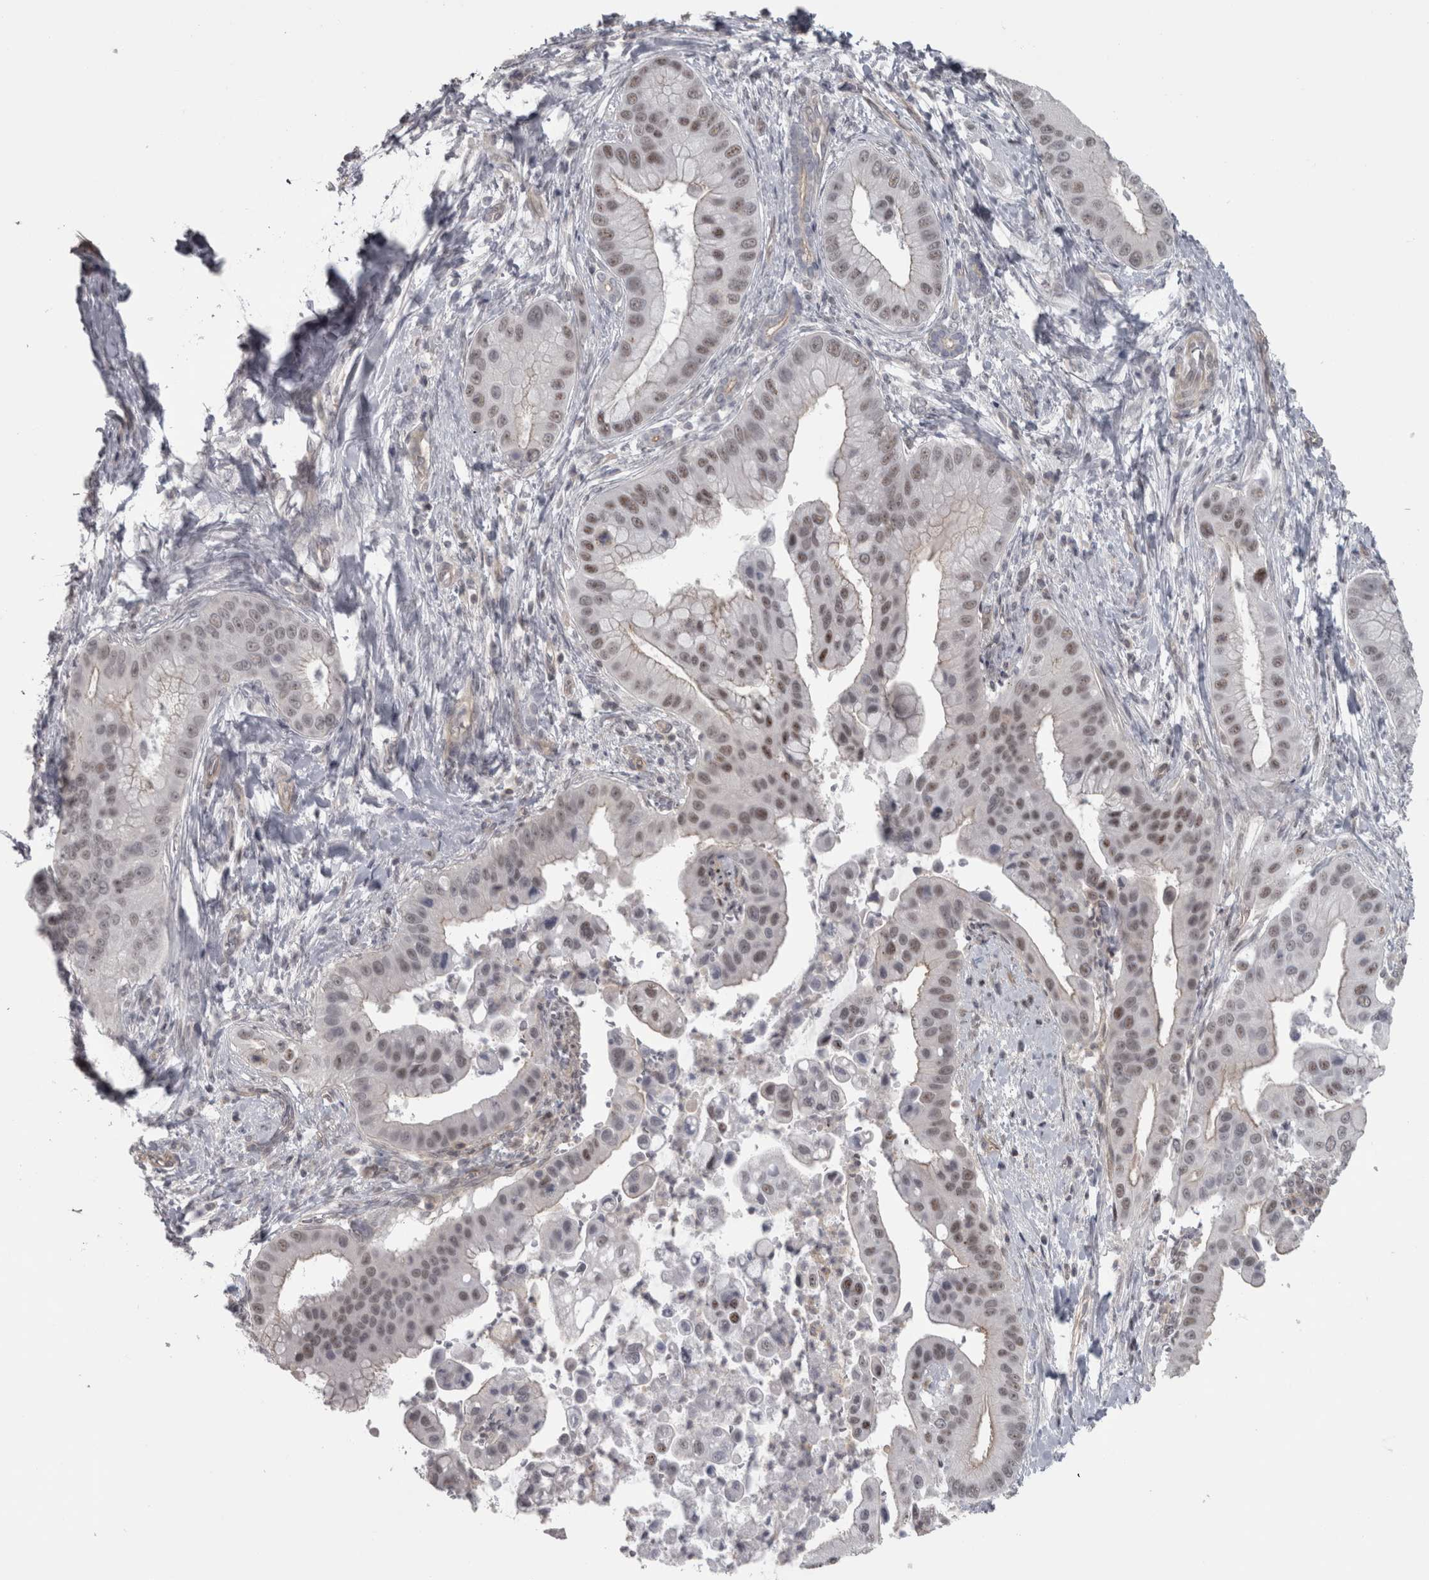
{"staining": {"intensity": "weak", "quantity": ">75%", "location": "nuclear"}, "tissue": "liver cancer", "cell_type": "Tumor cells", "image_type": "cancer", "snomed": [{"axis": "morphology", "description": "Cholangiocarcinoma"}, {"axis": "topography", "description": "Liver"}], "caption": "This is a histology image of IHC staining of liver cancer (cholangiocarcinoma), which shows weak positivity in the nuclear of tumor cells.", "gene": "PPP1R12B", "patient": {"sex": "female", "age": 54}}